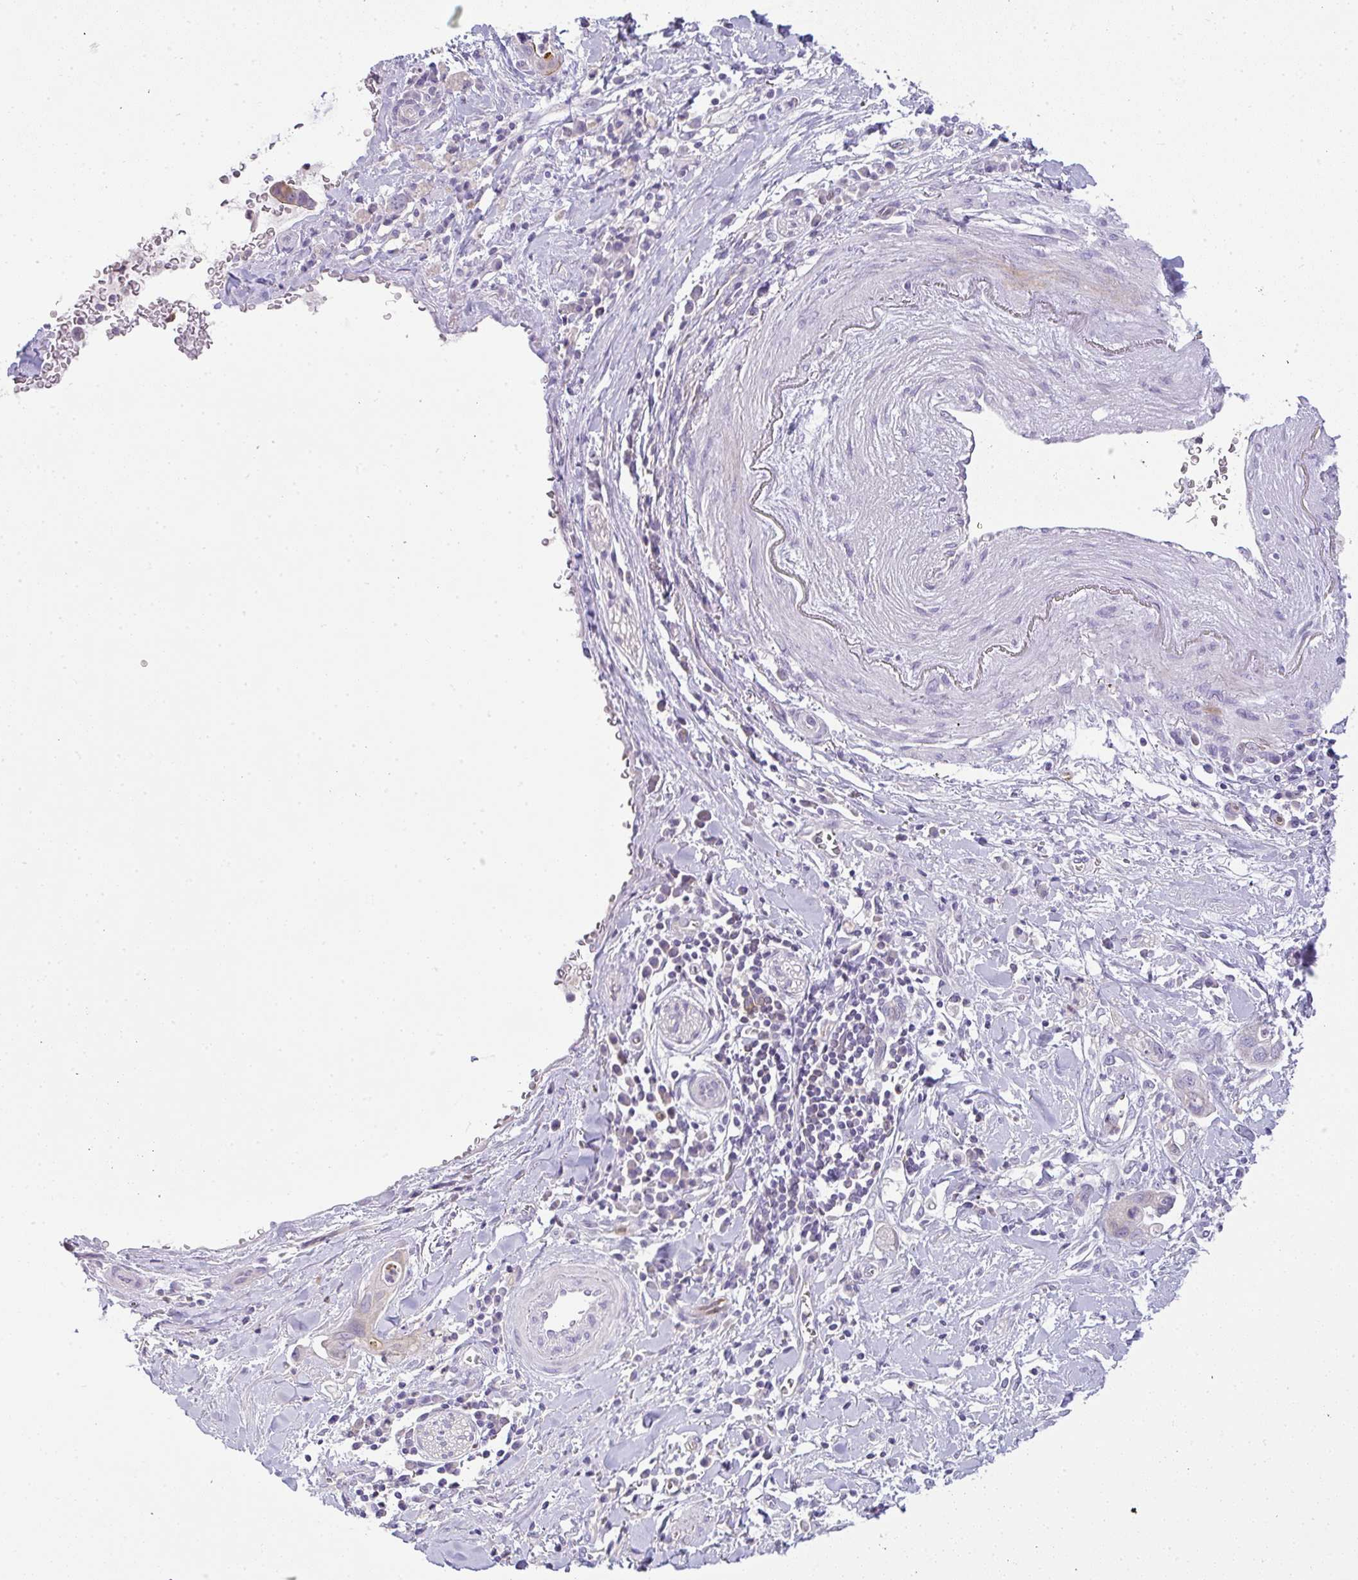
{"staining": {"intensity": "negative", "quantity": "none", "location": "none"}, "tissue": "pancreatic cancer", "cell_type": "Tumor cells", "image_type": "cancer", "snomed": [{"axis": "morphology", "description": "Adenocarcinoma, NOS"}, {"axis": "topography", "description": "Pancreas"}], "caption": "Micrograph shows no significant protein positivity in tumor cells of adenocarcinoma (pancreatic).", "gene": "LIPE", "patient": {"sex": "male", "age": 75}}